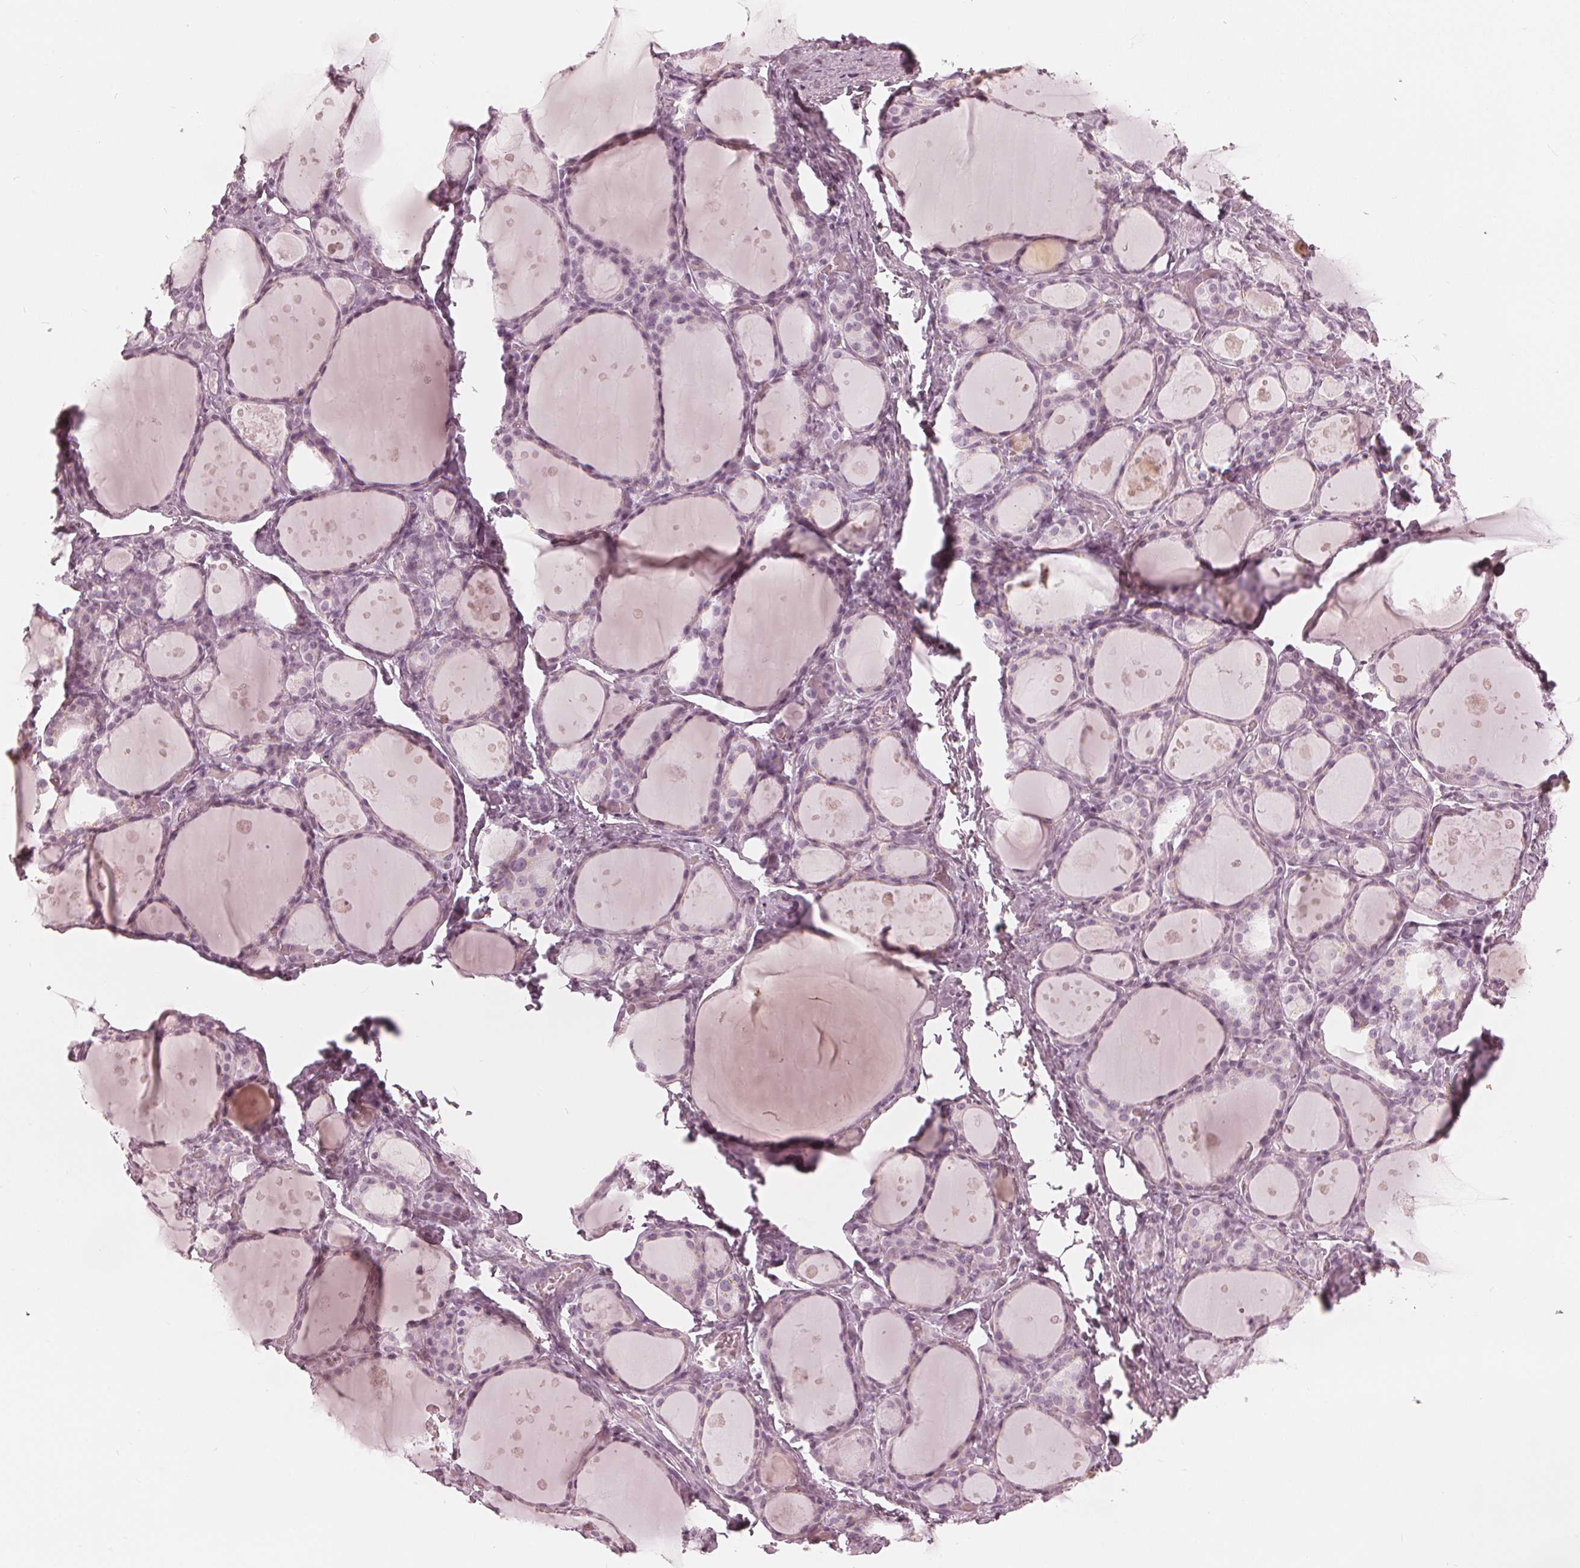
{"staining": {"intensity": "negative", "quantity": "none", "location": "none"}, "tissue": "thyroid gland", "cell_type": "Glandular cells", "image_type": "normal", "snomed": [{"axis": "morphology", "description": "Normal tissue, NOS"}, {"axis": "topography", "description": "Thyroid gland"}], "caption": "High power microscopy photomicrograph of an immunohistochemistry (IHC) micrograph of normal thyroid gland, revealing no significant positivity in glandular cells.", "gene": "PAEP", "patient": {"sex": "male", "age": 68}}